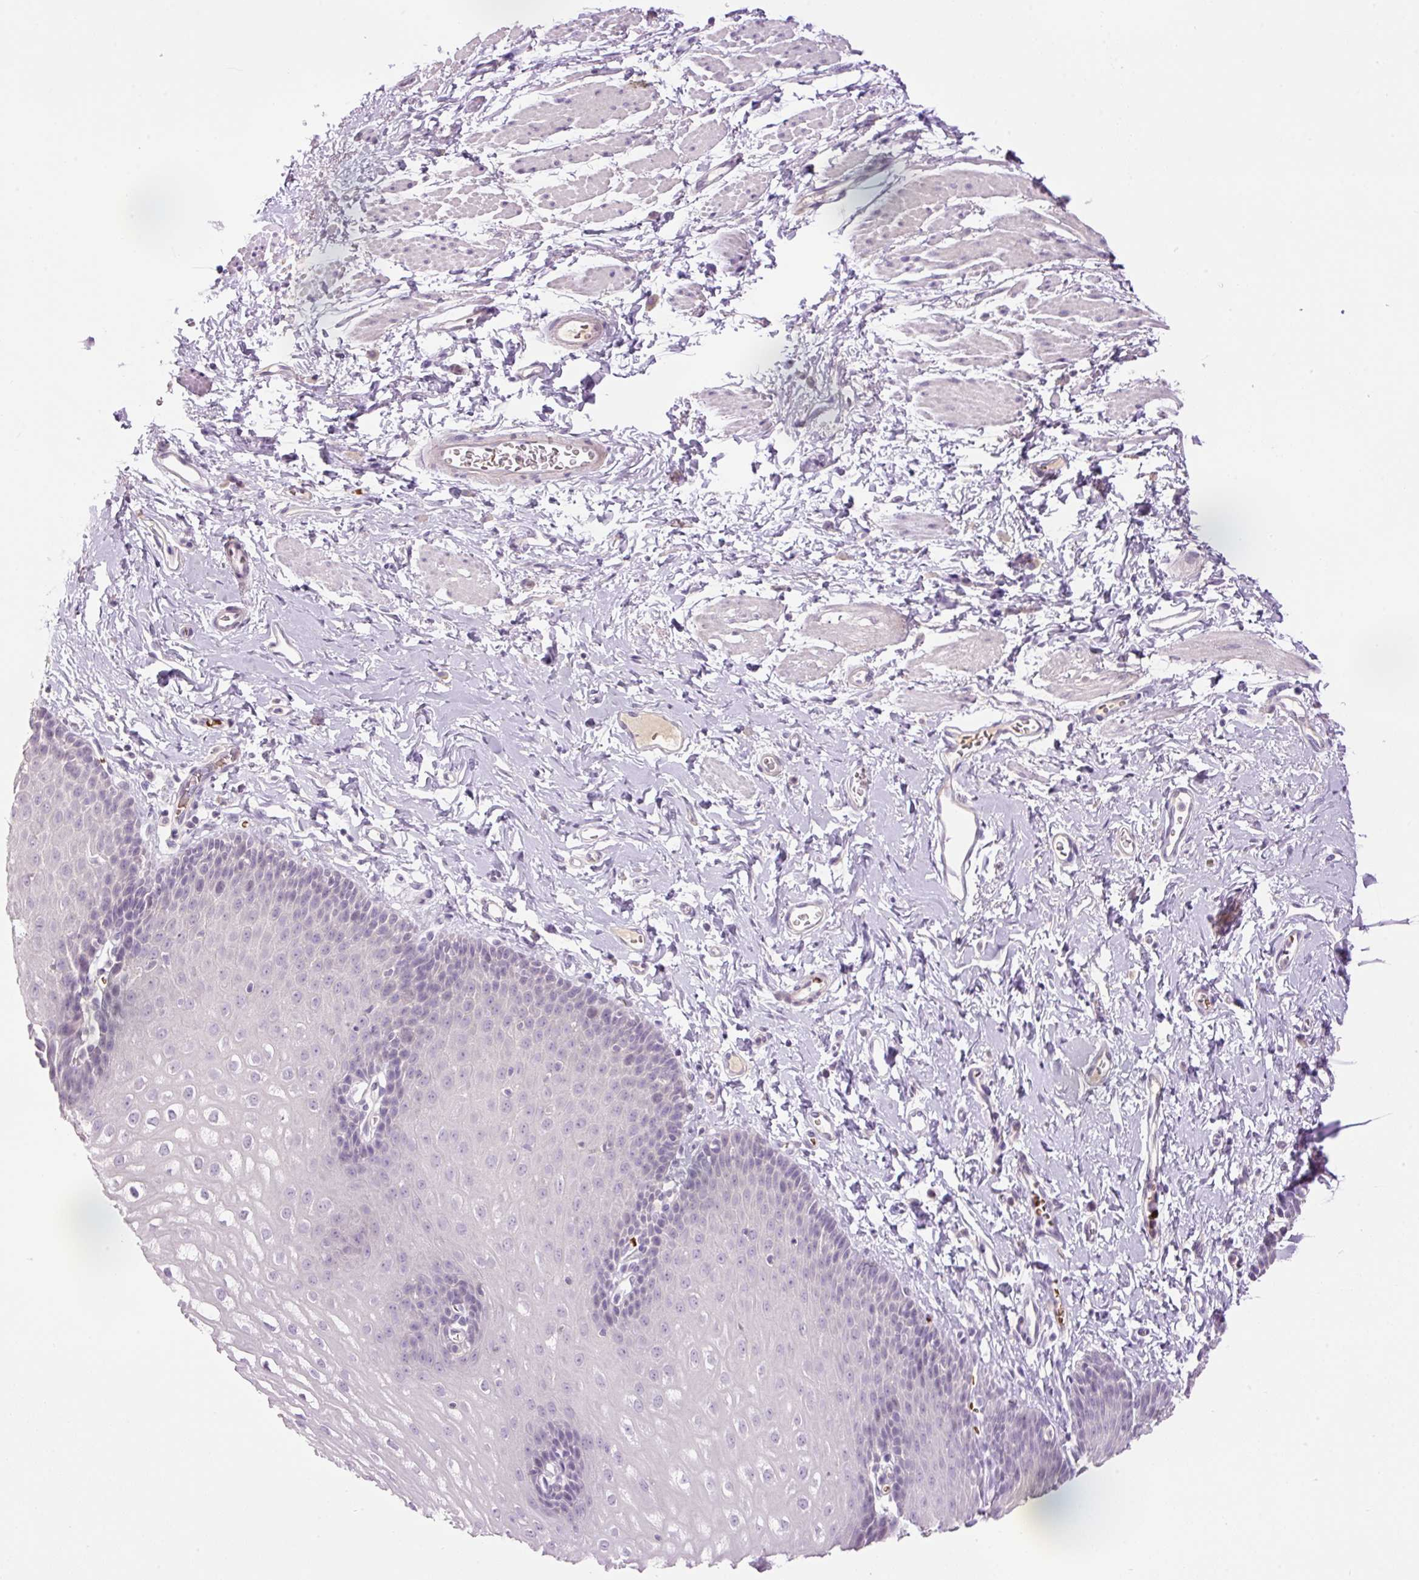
{"staining": {"intensity": "negative", "quantity": "none", "location": "none"}, "tissue": "esophagus", "cell_type": "Squamous epithelial cells", "image_type": "normal", "snomed": [{"axis": "morphology", "description": "Normal tissue, NOS"}, {"axis": "topography", "description": "Esophagus"}], "caption": "Immunohistochemistry (IHC) photomicrograph of unremarkable human esophagus stained for a protein (brown), which shows no positivity in squamous epithelial cells.", "gene": "LY6G6D", "patient": {"sex": "male", "age": 70}}